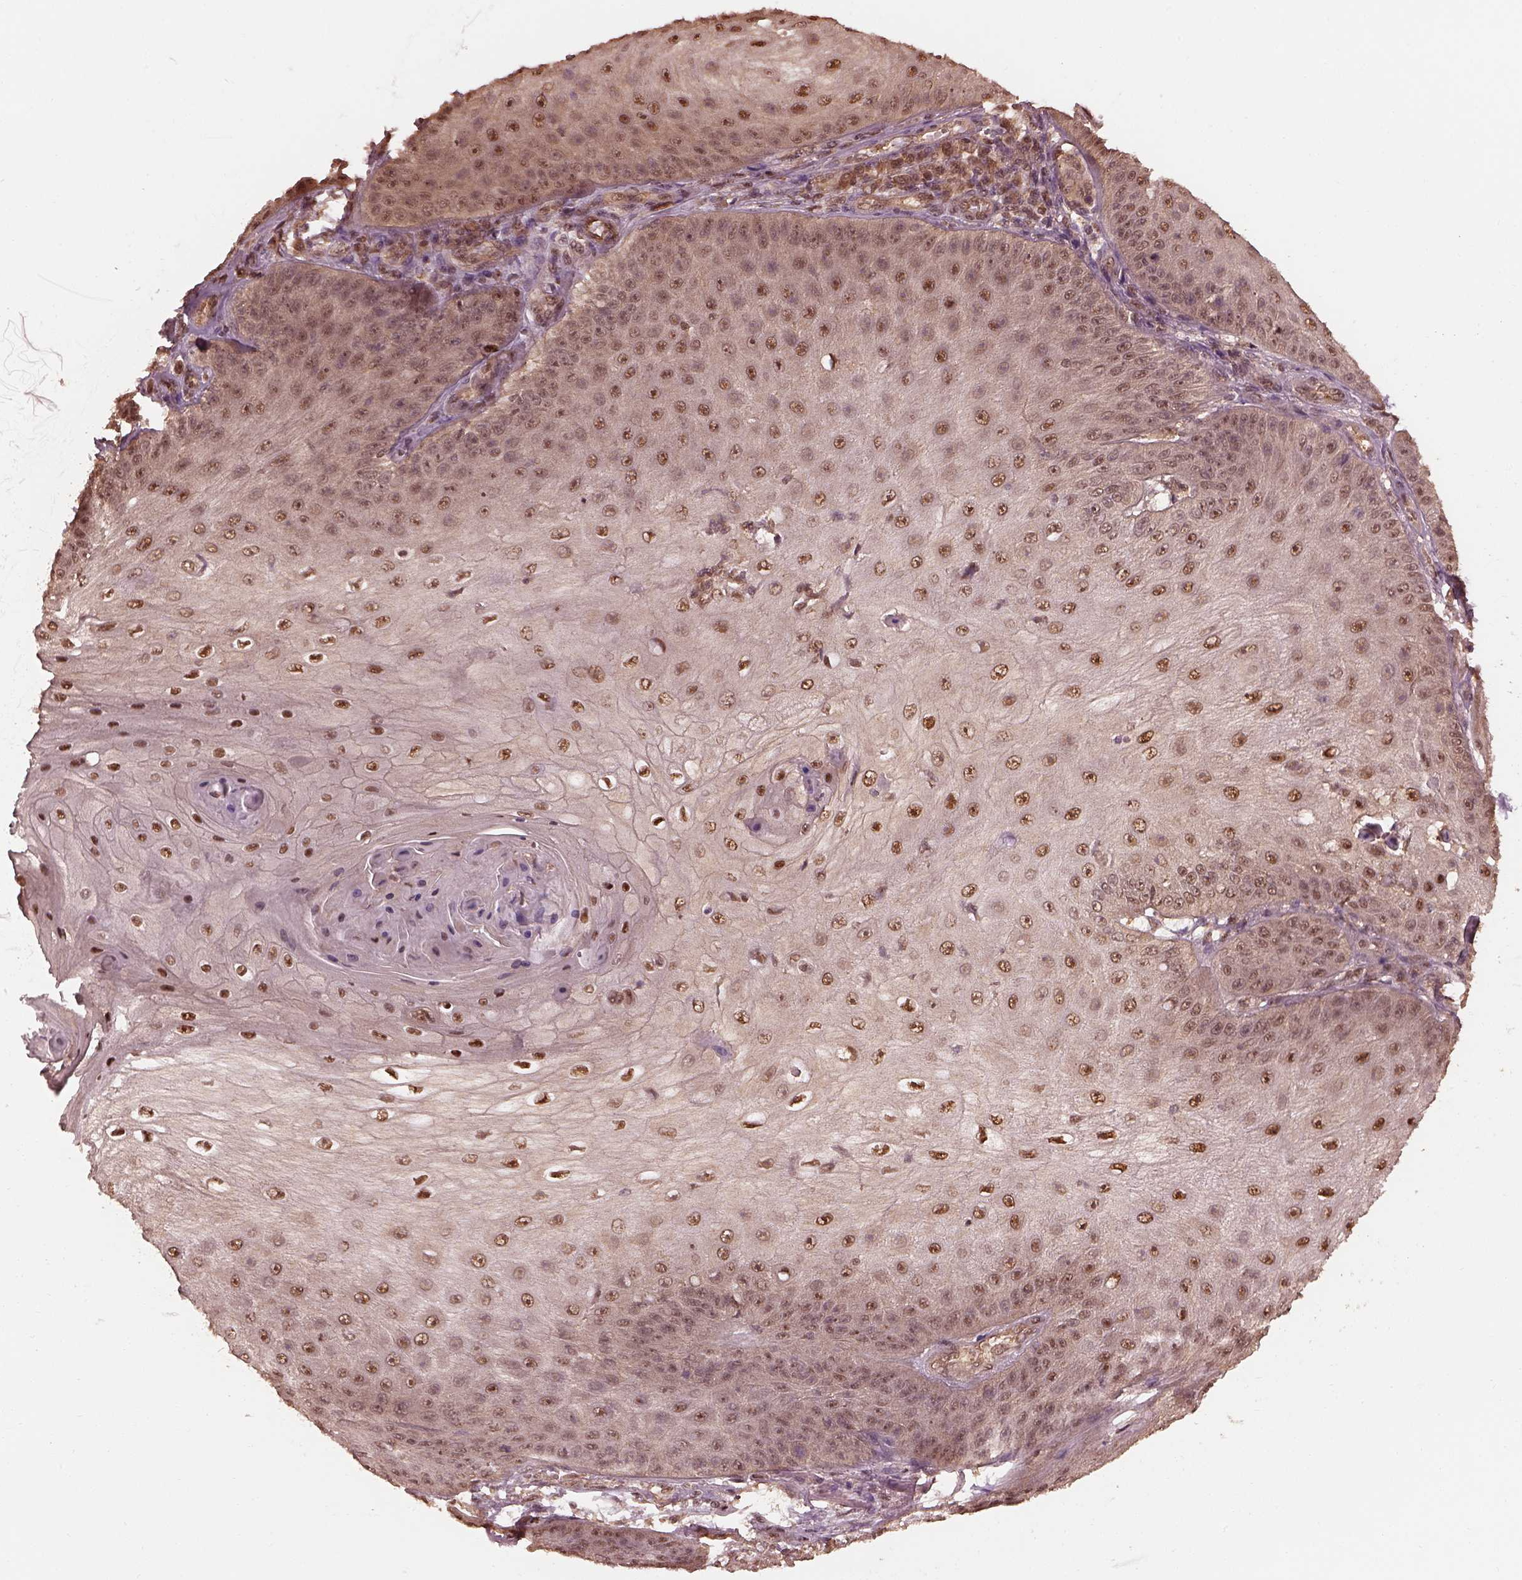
{"staining": {"intensity": "moderate", "quantity": ">75%", "location": "nuclear"}, "tissue": "skin cancer", "cell_type": "Tumor cells", "image_type": "cancer", "snomed": [{"axis": "morphology", "description": "Squamous cell carcinoma, NOS"}, {"axis": "topography", "description": "Skin"}], "caption": "Immunohistochemical staining of skin cancer (squamous cell carcinoma) displays moderate nuclear protein positivity in about >75% of tumor cells. (brown staining indicates protein expression, while blue staining denotes nuclei).", "gene": "PSMC5", "patient": {"sex": "male", "age": 70}}